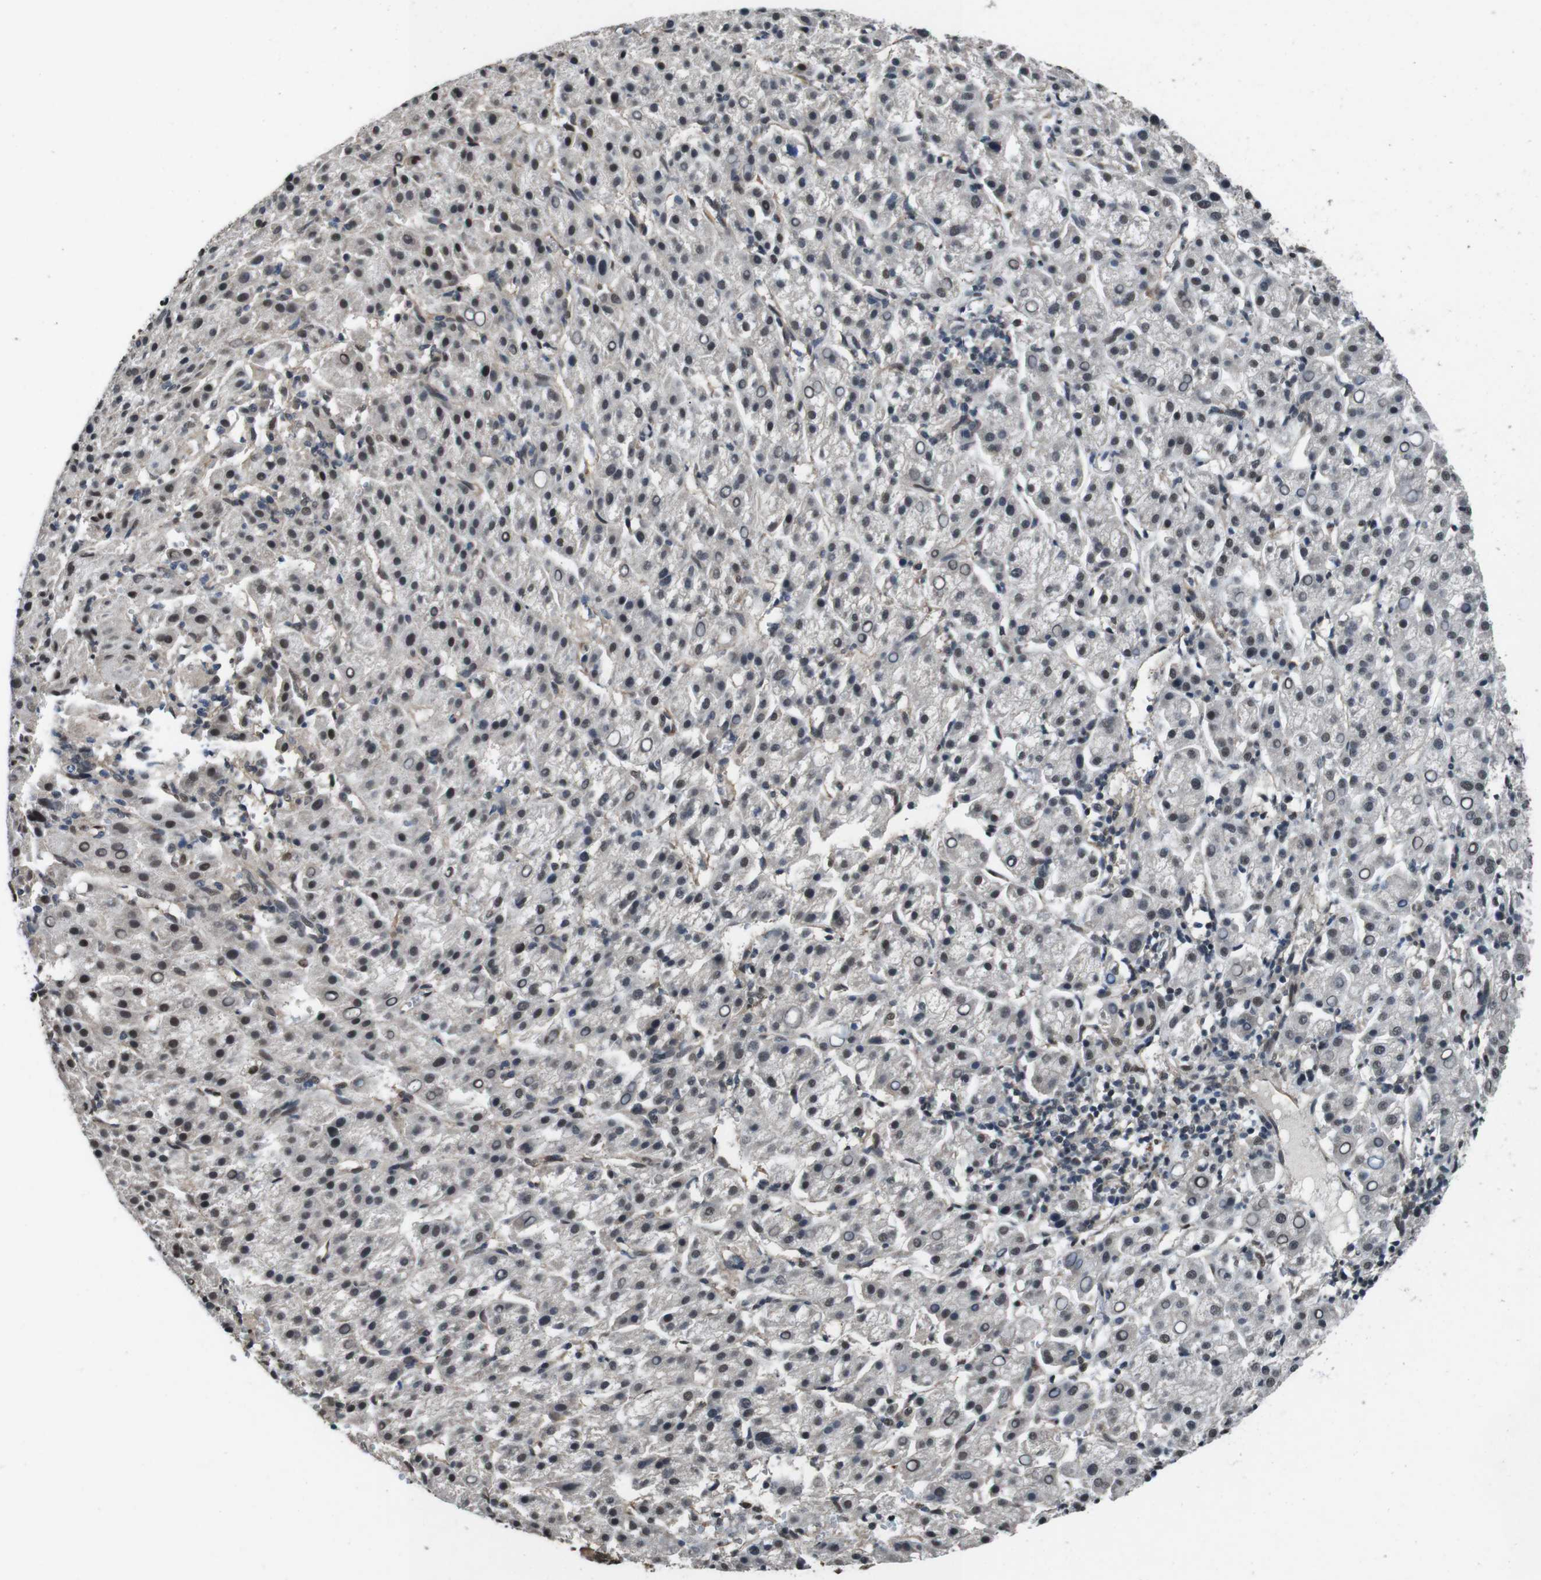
{"staining": {"intensity": "weak", "quantity": "25%-75%", "location": "nuclear"}, "tissue": "liver cancer", "cell_type": "Tumor cells", "image_type": "cancer", "snomed": [{"axis": "morphology", "description": "Carcinoma, Hepatocellular, NOS"}, {"axis": "topography", "description": "Liver"}], "caption": "IHC of liver hepatocellular carcinoma reveals low levels of weak nuclear staining in about 25%-75% of tumor cells. The protein of interest is shown in brown color, while the nuclei are stained blue.", "gene": "NR4A2", "patient": {"sex": "female", "age": 58}}